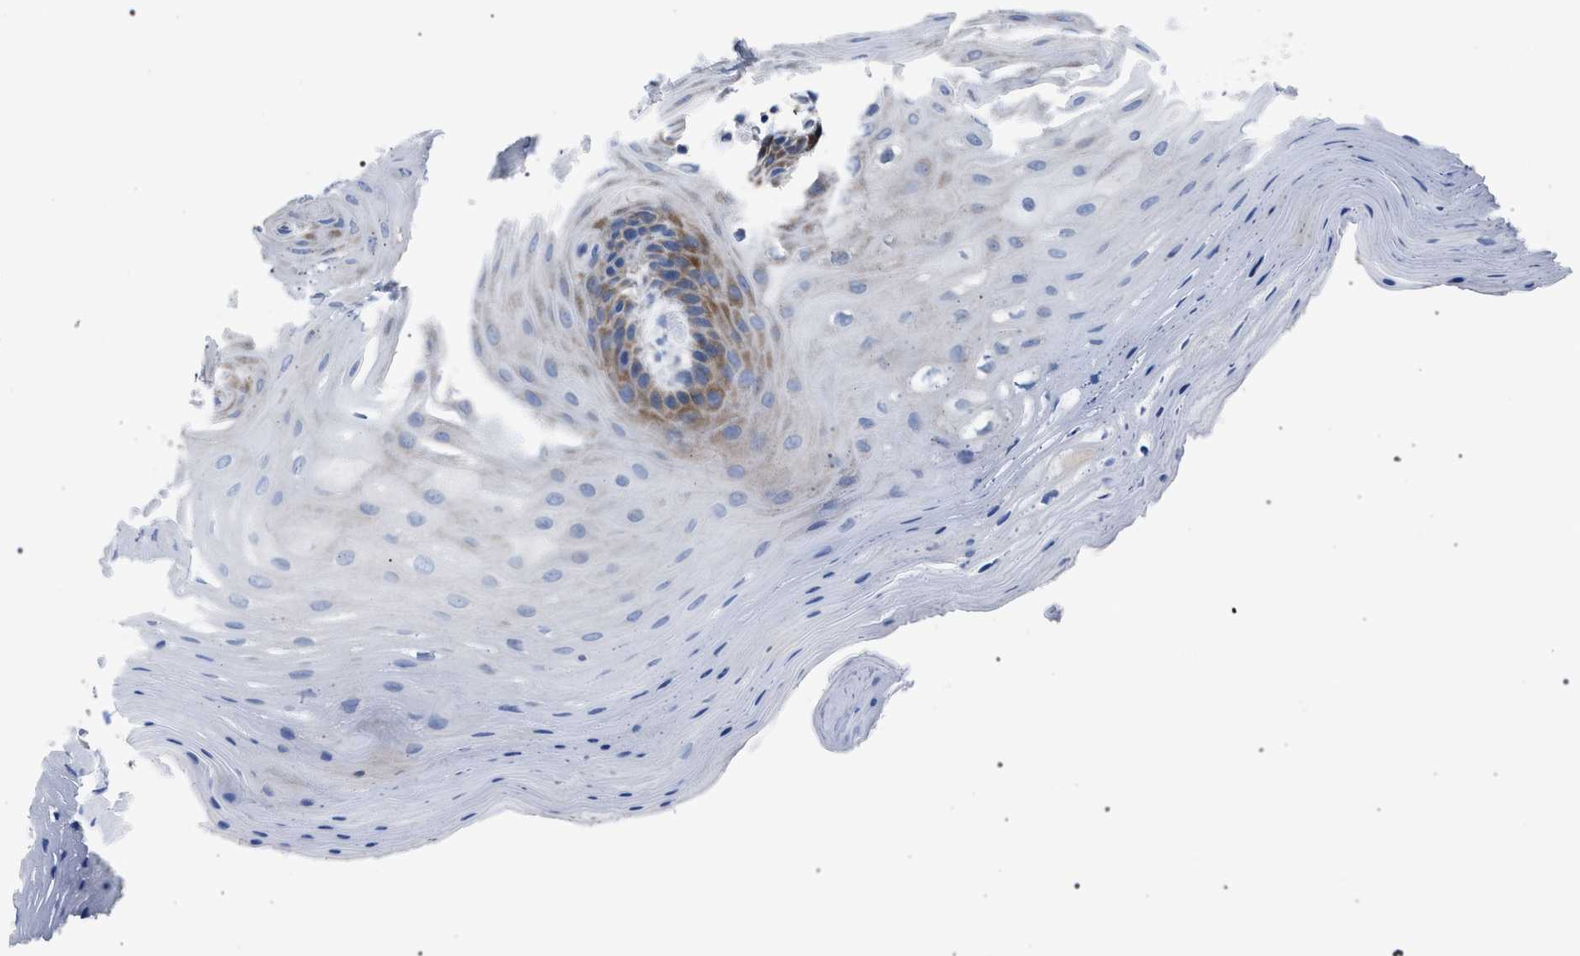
{"staining": {"intensity": "moderate", "quantity": "25%-75%", "location": "cytoplasmic/membranous"}, "tissue": "oral mucosa", "cell_type": "Squamous epithelial cells", "image_type": "normal", "snomed": [{"axis": "morphology", "description": "Normal tissue, NOS"}, {"axis": "morphology", "description": "Squamous cell carcinoma, NOS"}, {"axis": "topography", "description": "Oral tissue"}, {"axis": "topography", "description": "Head-Neck"}], "caption": "Protein staining of unremarkable oral mucosa exhibits moderate cytoplasmic/membranous expression in about 25%-75% of squamous epithelial cells. (Stains: DAB in brown, nuclei in blue, Microscopy: brightfield microscopy at high magnification).", "gene": "CRYZ", "patient": {"sex": "male", "age": 71}}